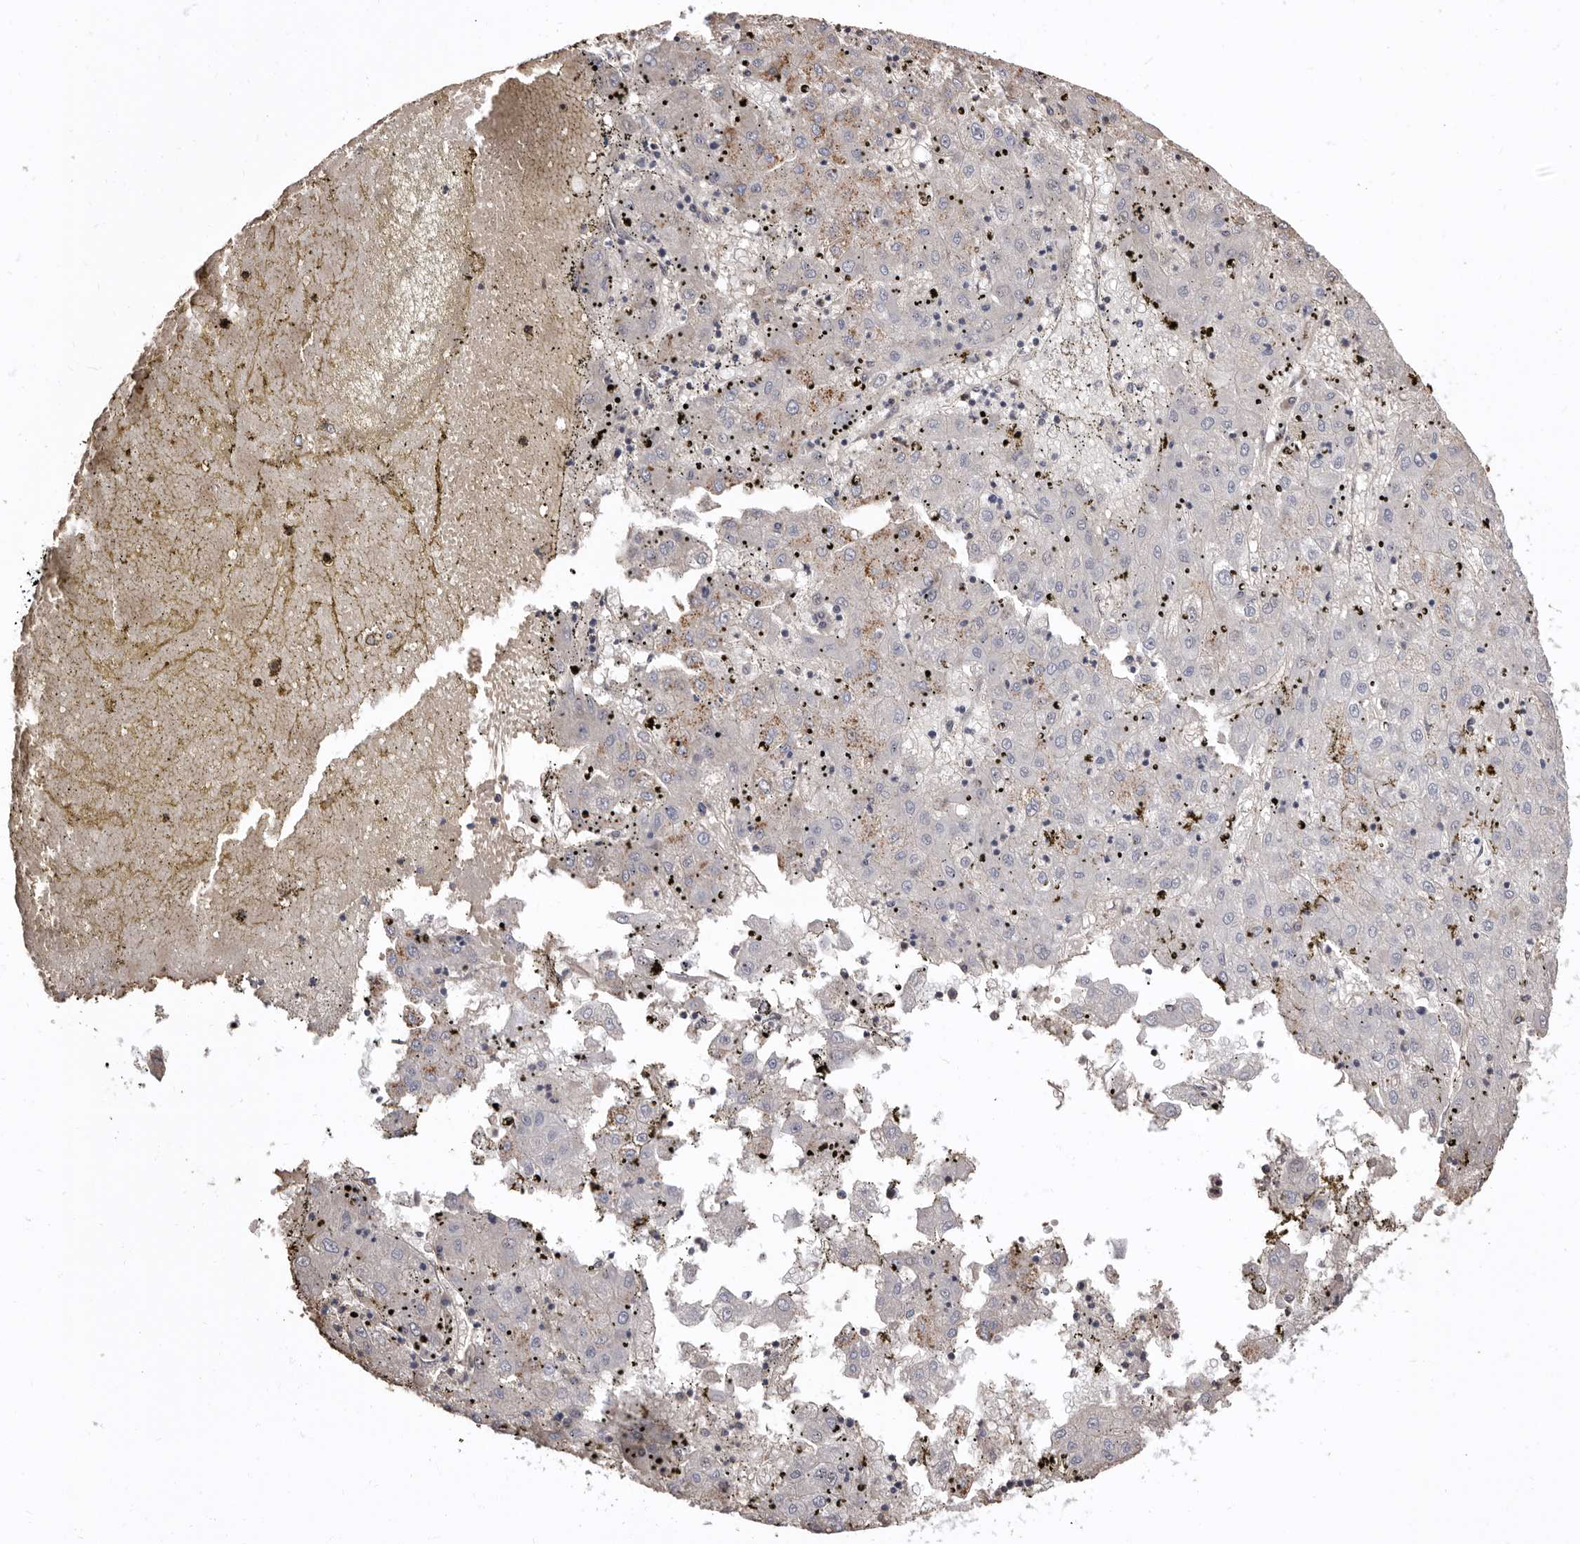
{"staining": {"intensity": "negative", "quantity": "none", "location": "none"}, "tissue": "liver cancer", "cell_type": "Tumor cells", "image_type": "cancer", "snomed": [{"axis": "morphology", "description": "Carcinoma, Hepatocellular, NOS"}, {"axis": "topography", "description": "Liver"}], "caption": "DAB immunohistochemical staining of human liver cancer (hepatocellular carcinoma) exhibits no significant positivity in tumor cells. (Stains: DAB IHC with hematoxylin counter stain, Microscopy: brightfield microscopy at high magnification).", "gene": "AIDA", "patient": {"sex": "male", "age": 72}}